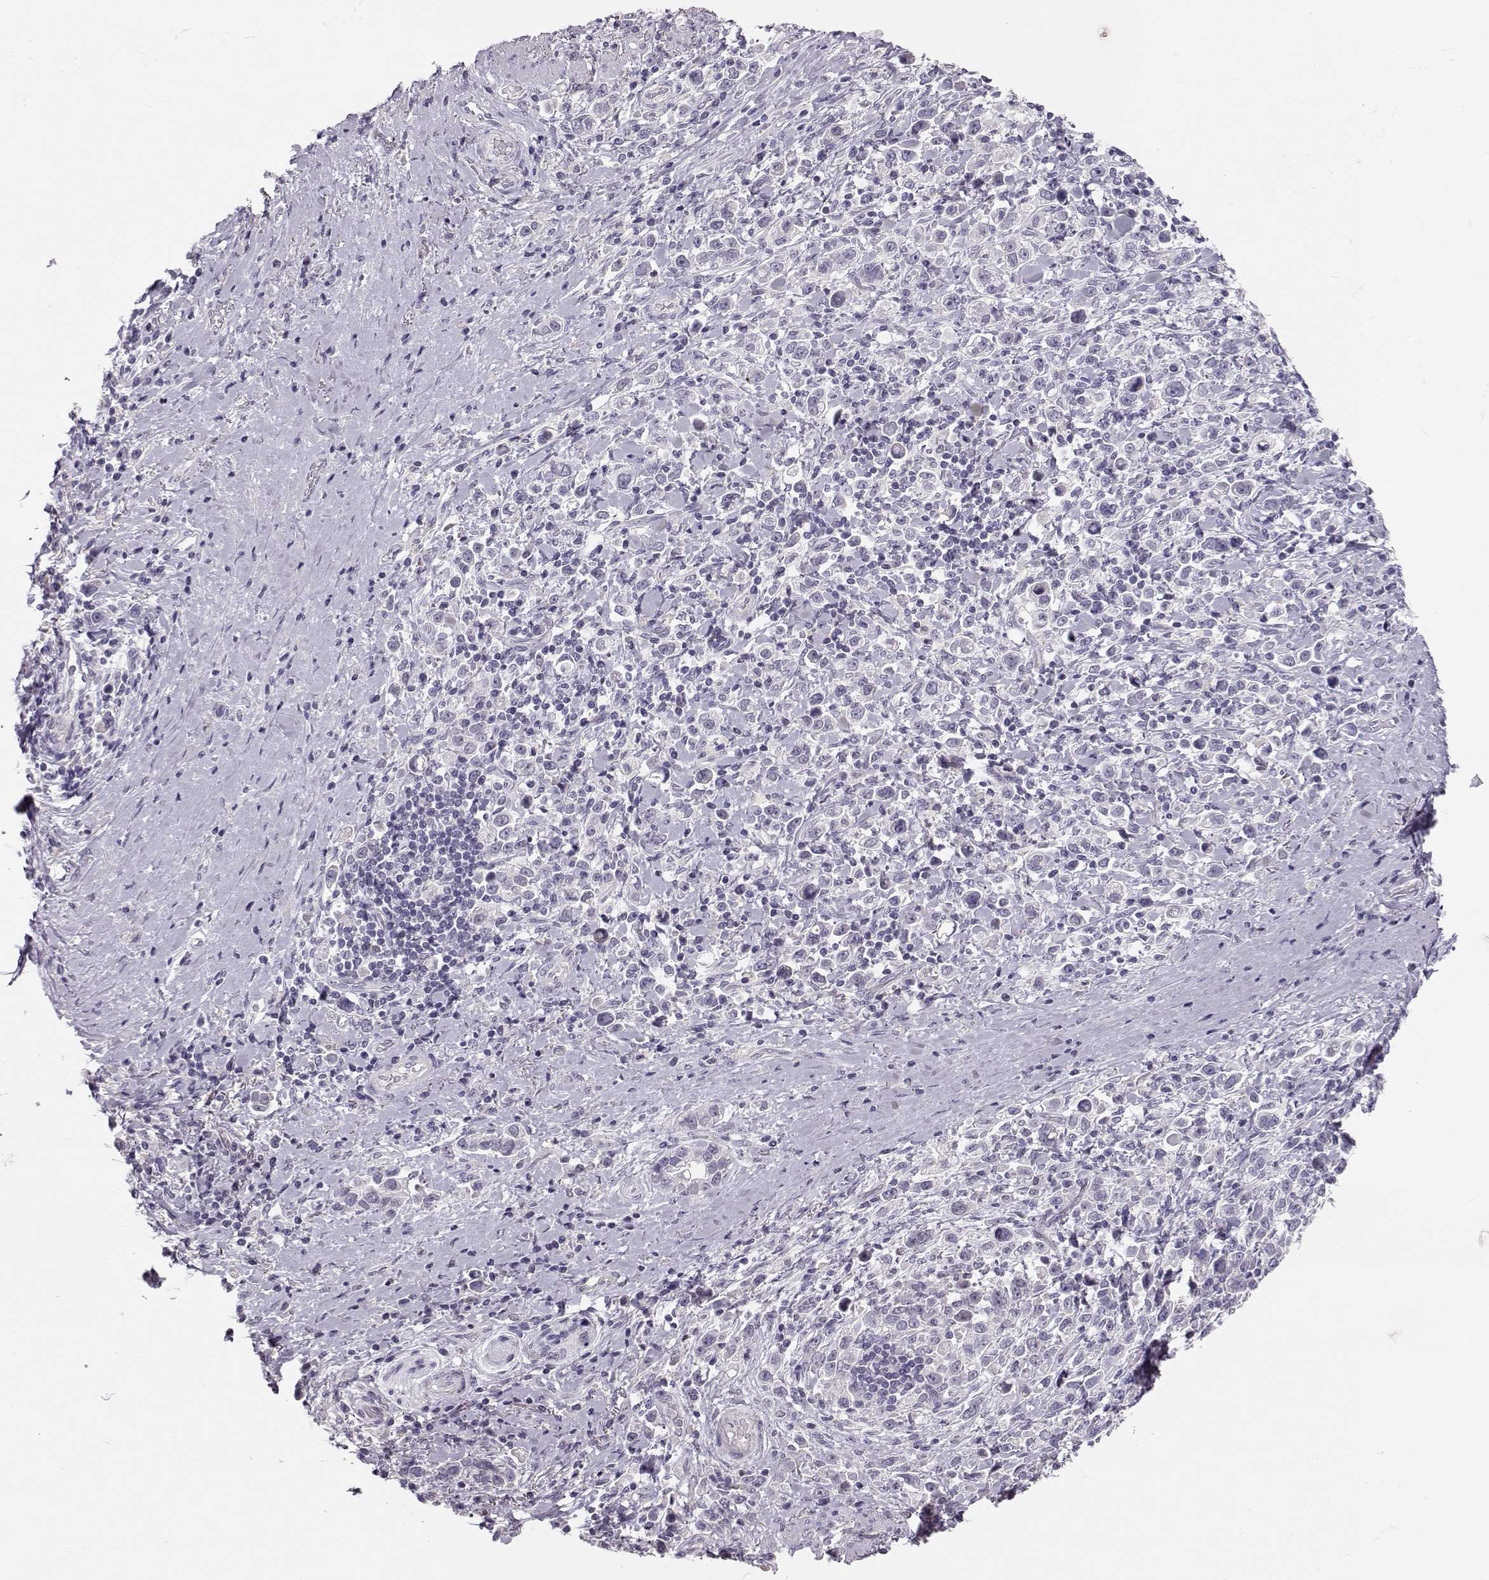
{"staining": {"intensity": "negative", "quantity": "none", "location": "none"}, "tissue": "stomach cancer", "cell_type": "Tumor cells", "image_type": "cancer", "snomed": [{"axis": "morphology", "description": "Adenocarcinoma, NOS"}, {"axis": "topography", "description": "Stomach"}], "caption": "This is a histopathology image of IHC staining of stomach cancer, which shows no positivity in tumor cells. (DAB IHC with hematoxylin counter stain).", "gene": "POU1F1", "patient": {"sex": "male", "age": 93}}